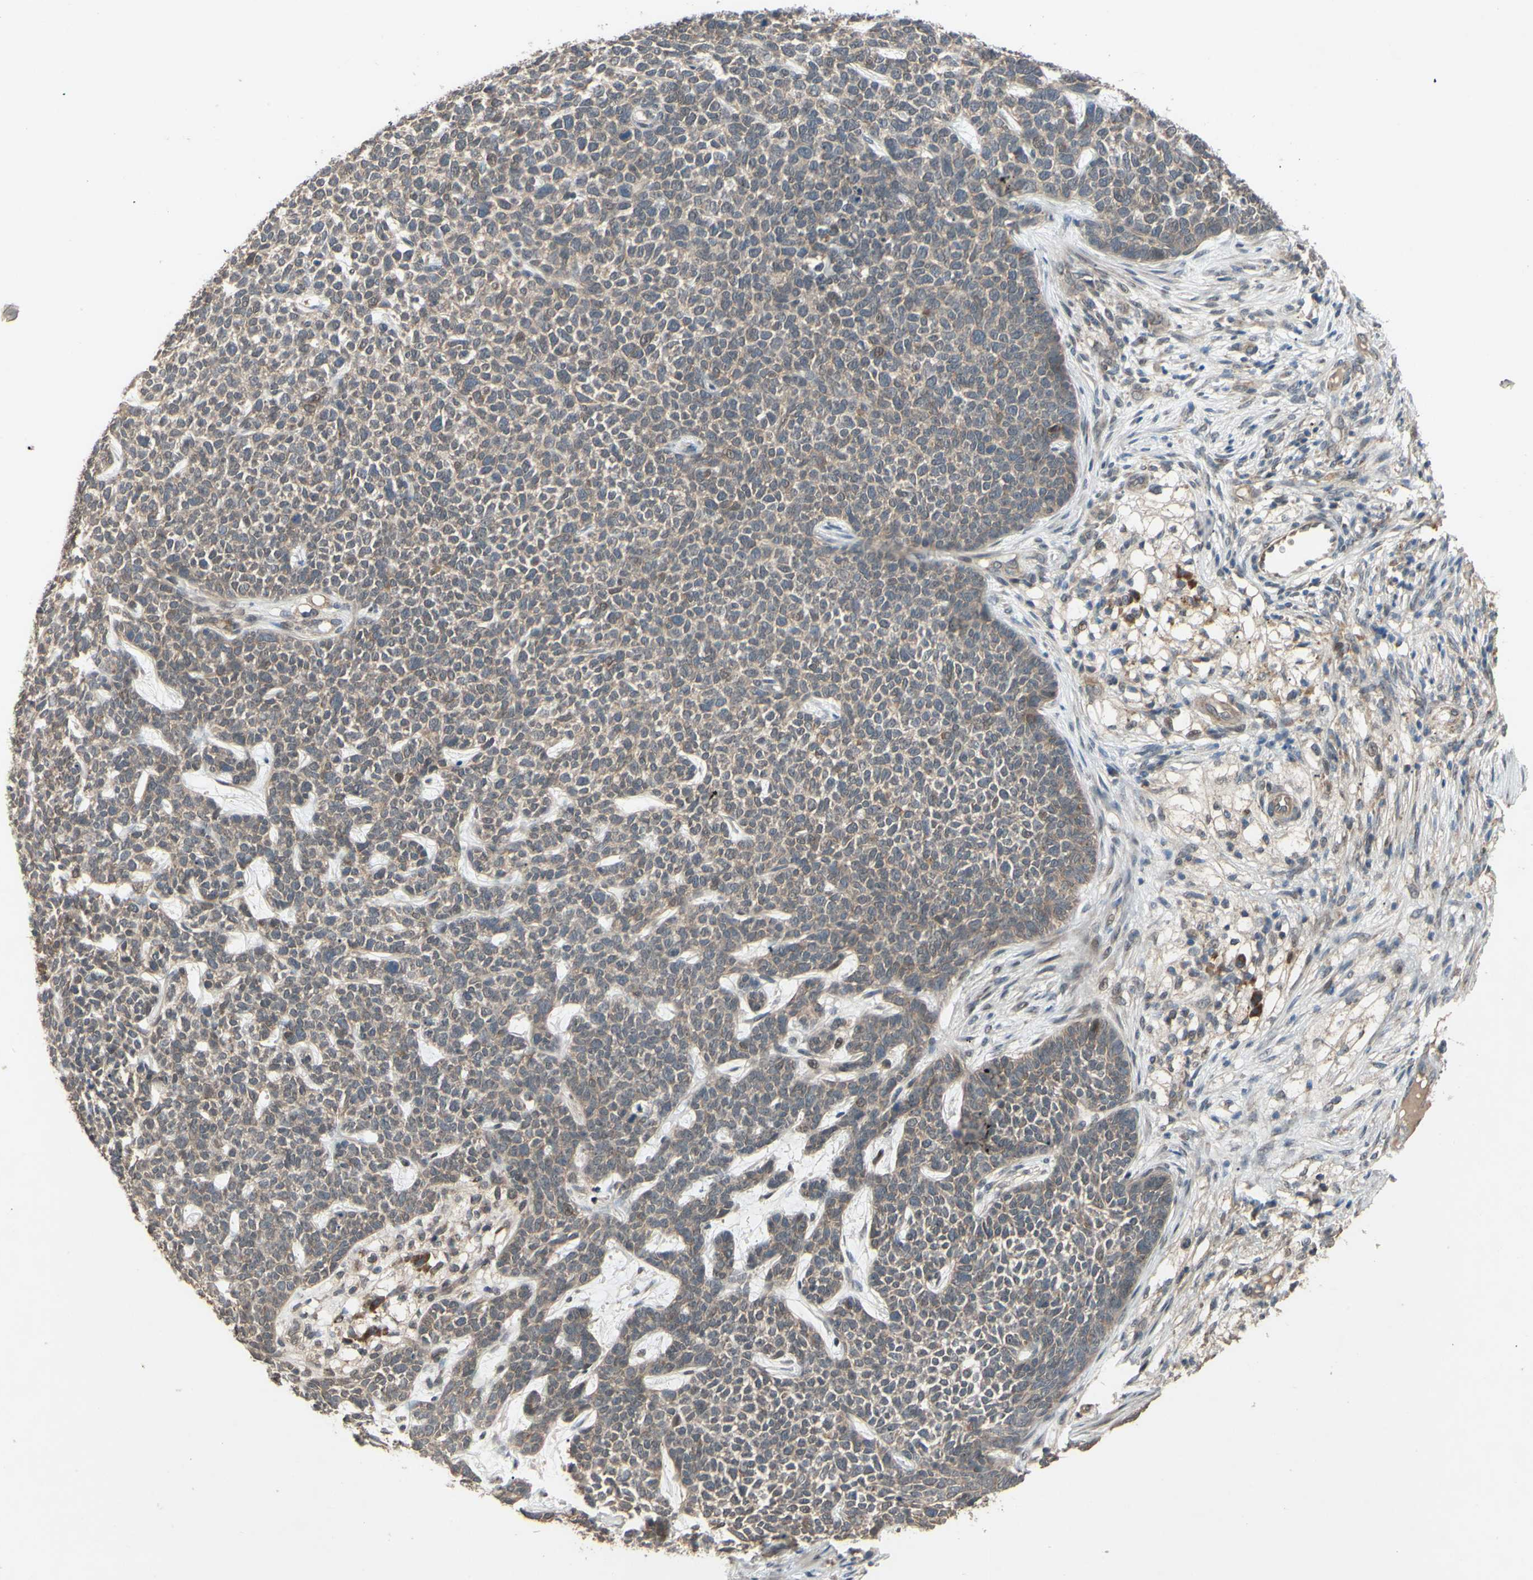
{"staining": {"intensity": "weak", "quantity": ">75%", "location": "cytoplasmic/membranous"}, "tissue": "skin cancer", "cell_type": "Tumor cells", "image_type": "cancer", "snomed": [{"axis": "morphology", "description": "Basal cell carcinoma"}, {"axis": "topography", "description": "Skin"}], "caption": "Skin cancer tissue displays weak cytoplasmic/membranous positivity in about >75% of tumor cells, visualized by immunohistochemistry. (IHC, brightfield microscopy, high magnification).", "gene": "CD164", "patient": {"sex": "female", "age": 84}}